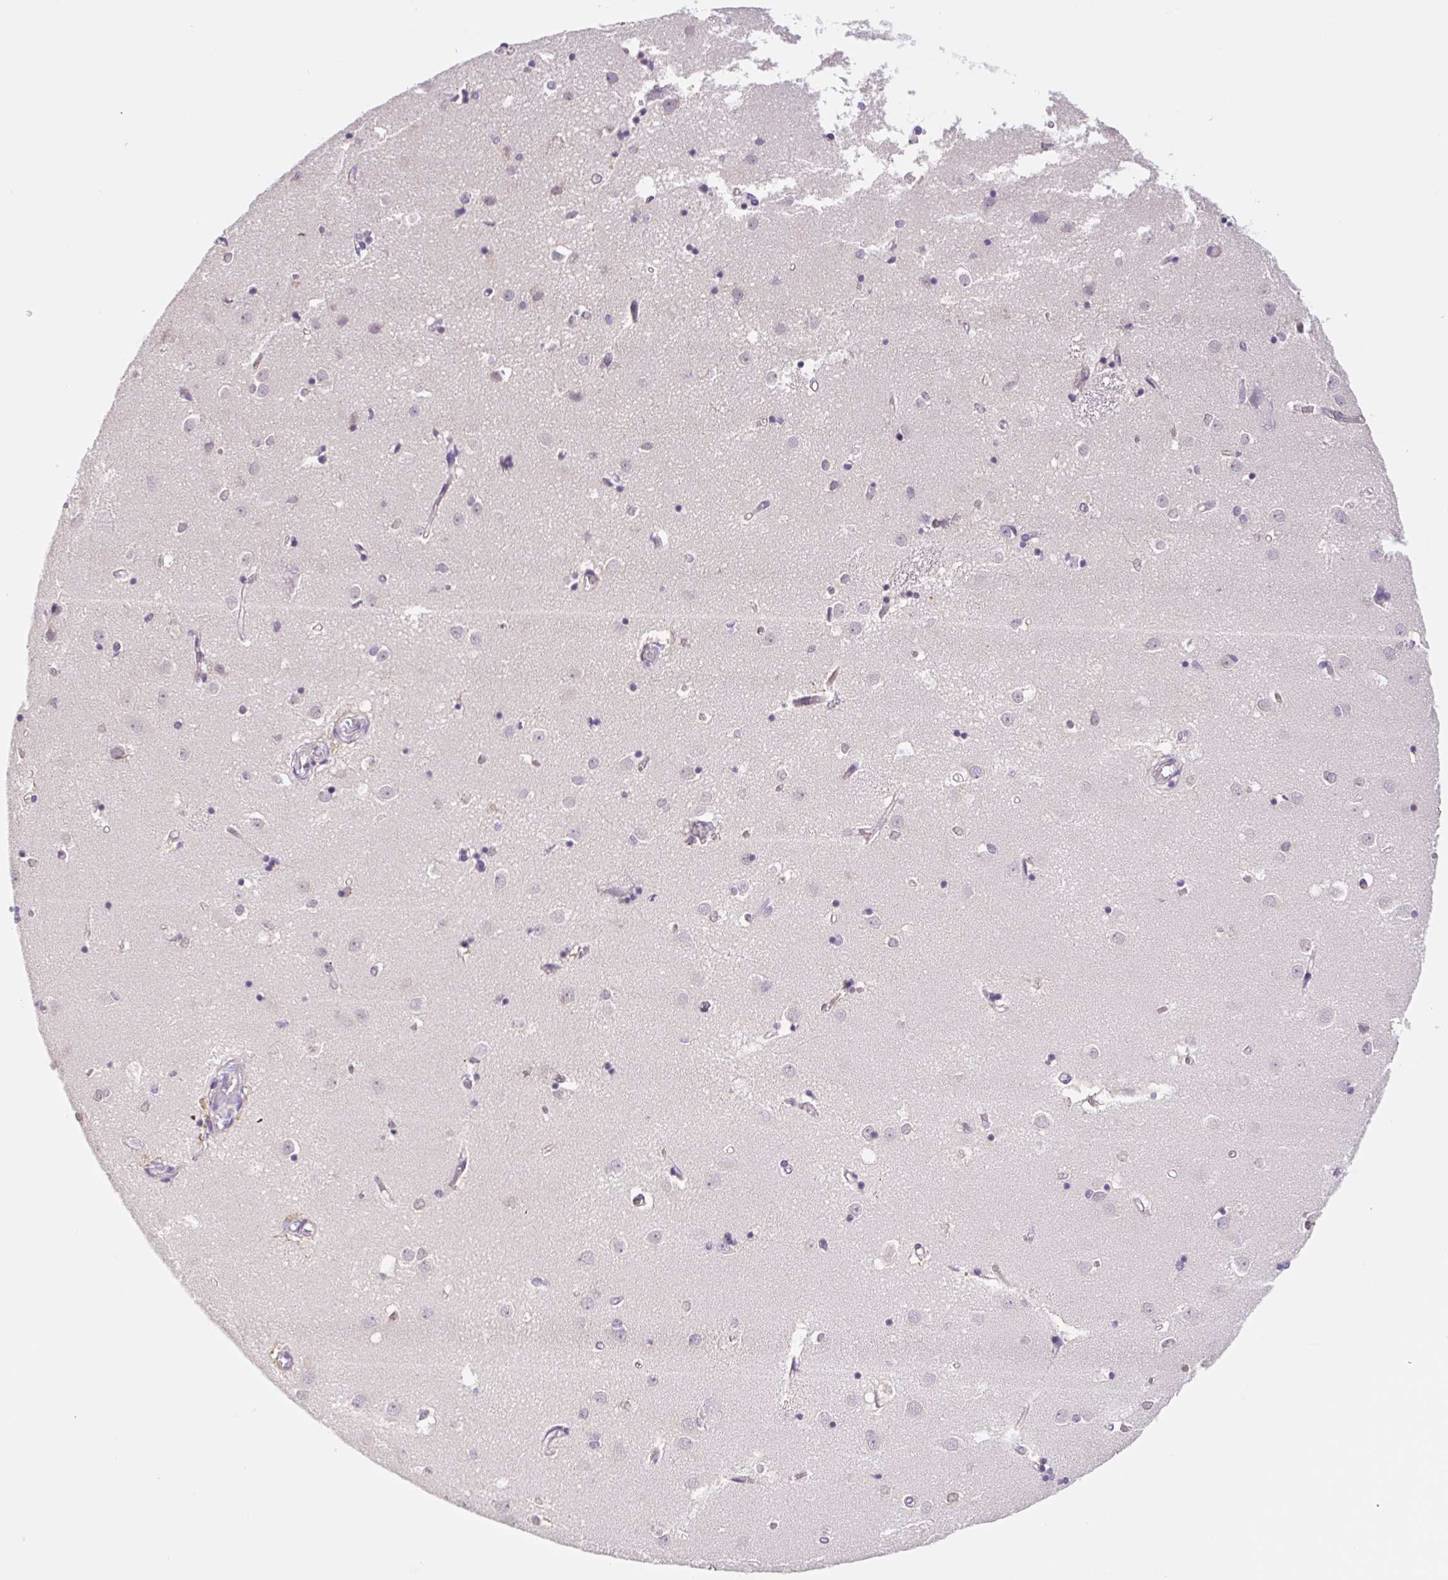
{"staining": {"intensity": "weak", "quantity": "<25%", "location": "nuclear"}, "tissue": "caudate", "cell_type": "Glial cells", "image_type": "normal", "snomed": [{"axis": "morphology", "description": "Normal tissue, NOS"}, {"axis": "topography", "description": "Lateral ventricle wall"}], "caption": "Glial cells show no significant expression in unremarkable caudate. Nuclei are stained in blue.", "gene": "L3MBTL4", "patient": {"sex": "male", "age": 54}}